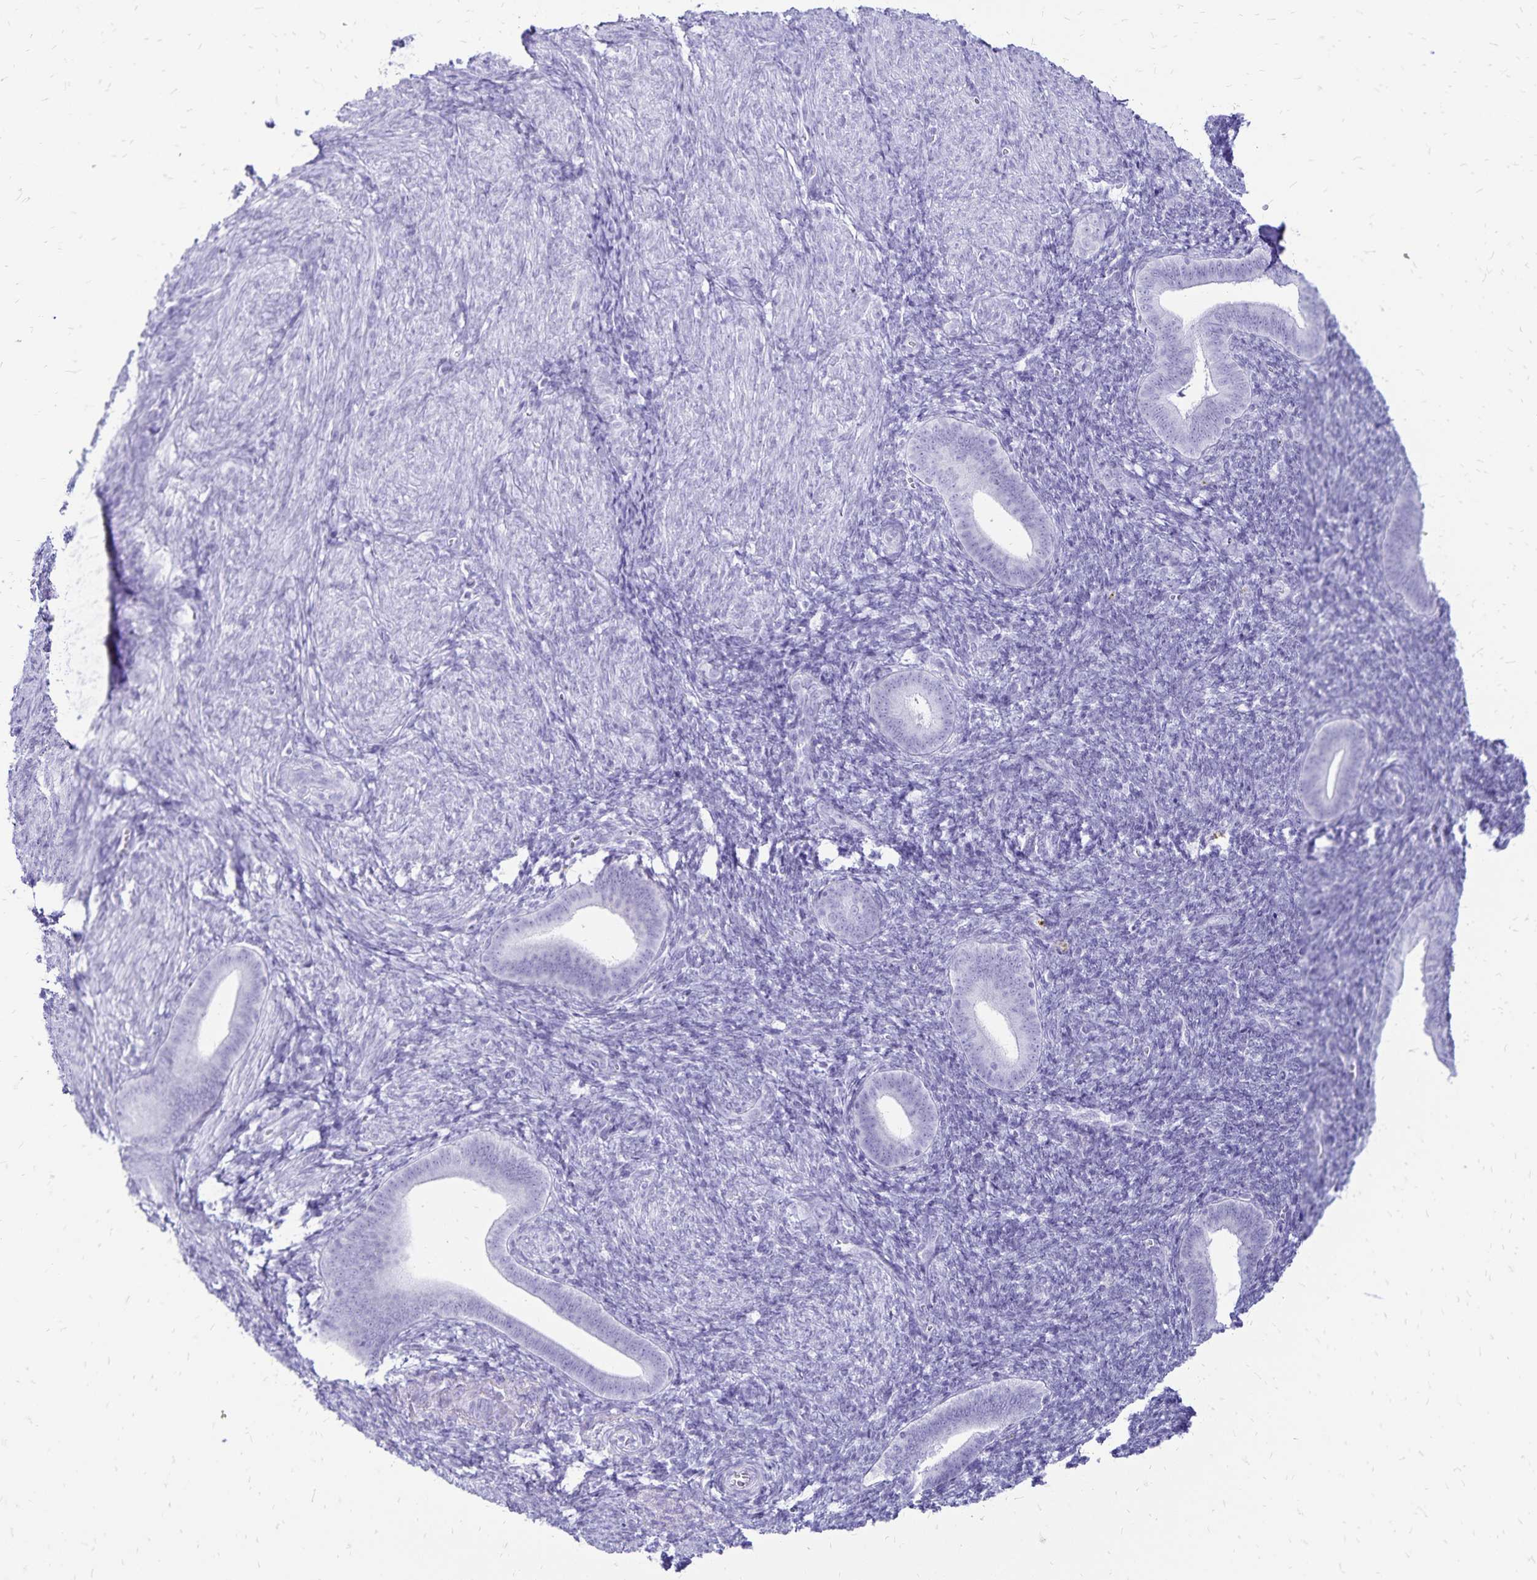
{"staining": {"intensity": "negative", "quantity": "none", "location": "none"}, "tissue": "endometrium", "cell_type": "Cells in endometrial stroma", "image_type": "normal", "snomed": [{"axis": "morphology", "description": "Normal tissue, NOS"}, {"axis": "topography", "description": "Endometrium"}], "caption": "Immunohistochemistry (IHC) of normal human endometrium displays no staining in cells in endometrial stroma.", "gene": "LIN28B", "patient": {"sex": "female", "age": 25}}